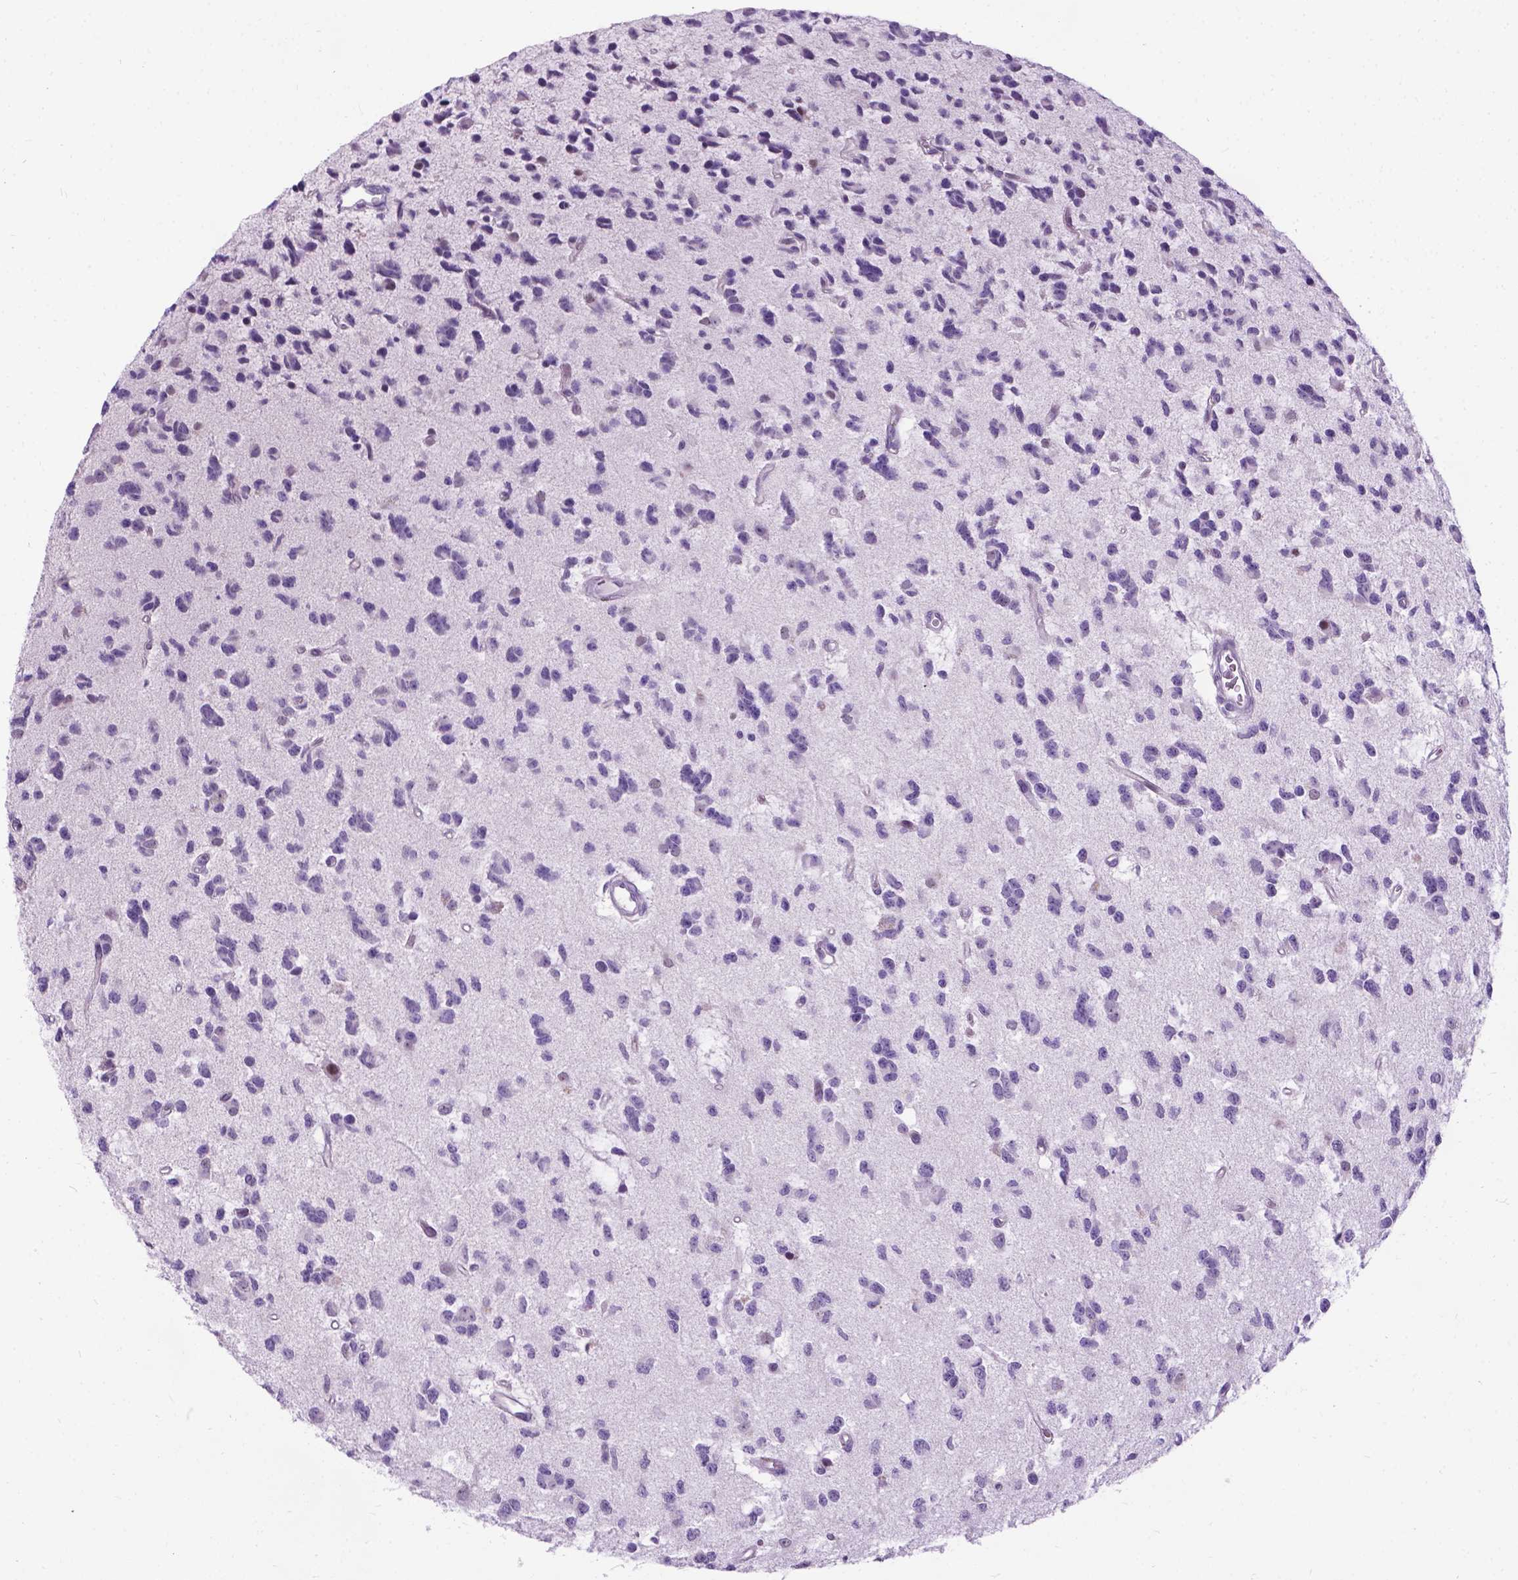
{"staining": {"intensity": "negative", "quantity": "none", "location": "none"}, "tissue": "glioma", "cell_type": "Tumor cells", "image_type": "cancer", "snomed": [{"axis": "morphology", "description": "Glioma, malignant, Low grade"}, {"axis": "topography", "description": "Brain"}], "caption": "Image shows no significant protein expression in tumor cells of glioma.", "gene": "PROB1", "patient": {"sex": "female", "age": 45}}